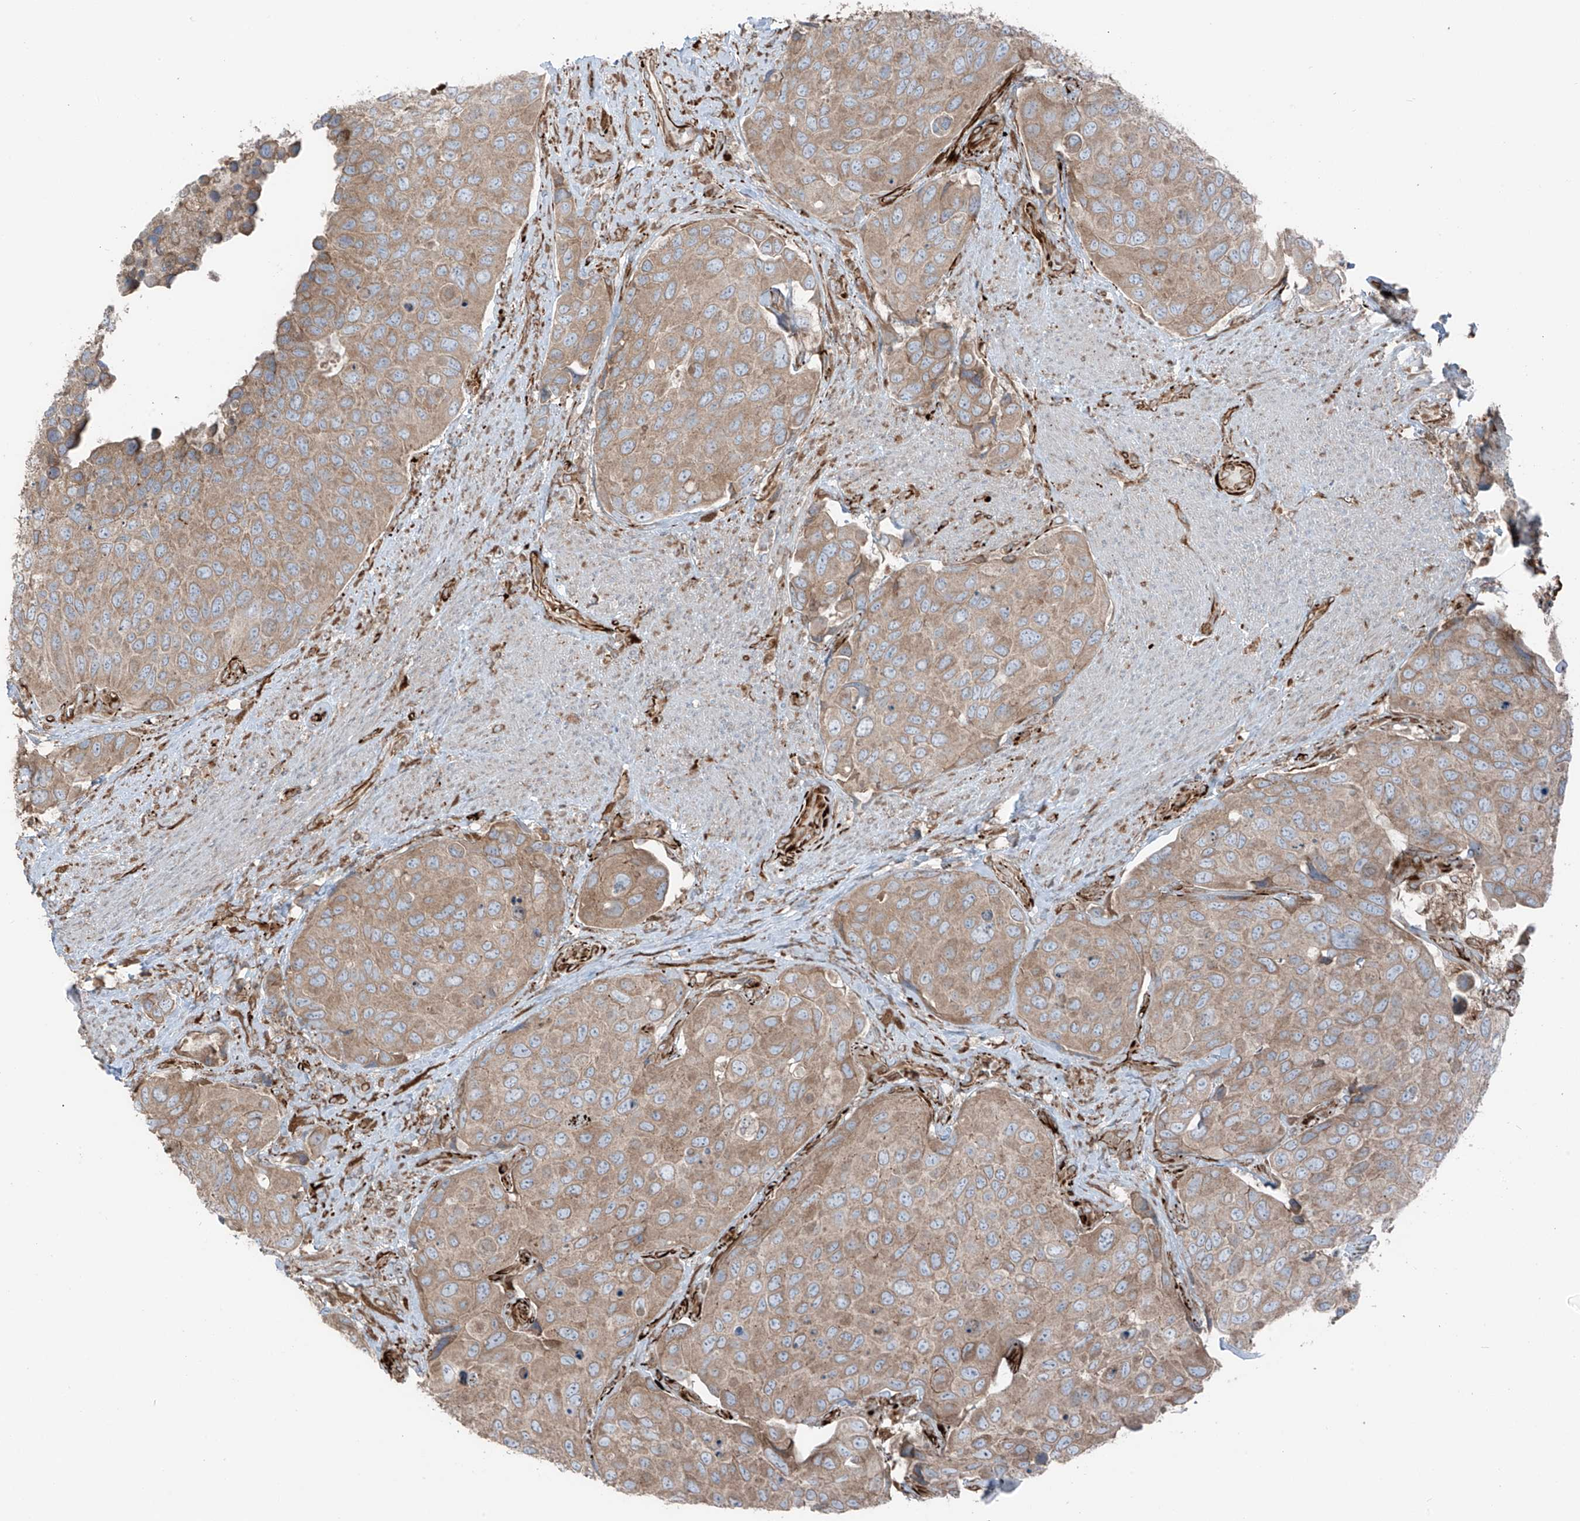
{"staining": {"intensity": "moderate", "quantity": ">75%", "location": "cytoplasmic/membranous"}, "tissue": "urothelial cancer", "cell_type": "Tumor cells", "image_type": "cancer", "snomed": [{"axis": "morphology", "description": "Urothelial carcinoma, High grade"}, {"axis": "topography", "description": "Urinary bladder"}], "caption": "Protein staining displays moderate cytoplasmic/membranous staining in about >75% of tumor cells in high-grade urothelial carcinoma. (DAB IHC, brown staining for protein, blue staining for nuclei).", "gene": "ERLEC1", "patient": {"sex": "male", "age": 74}}